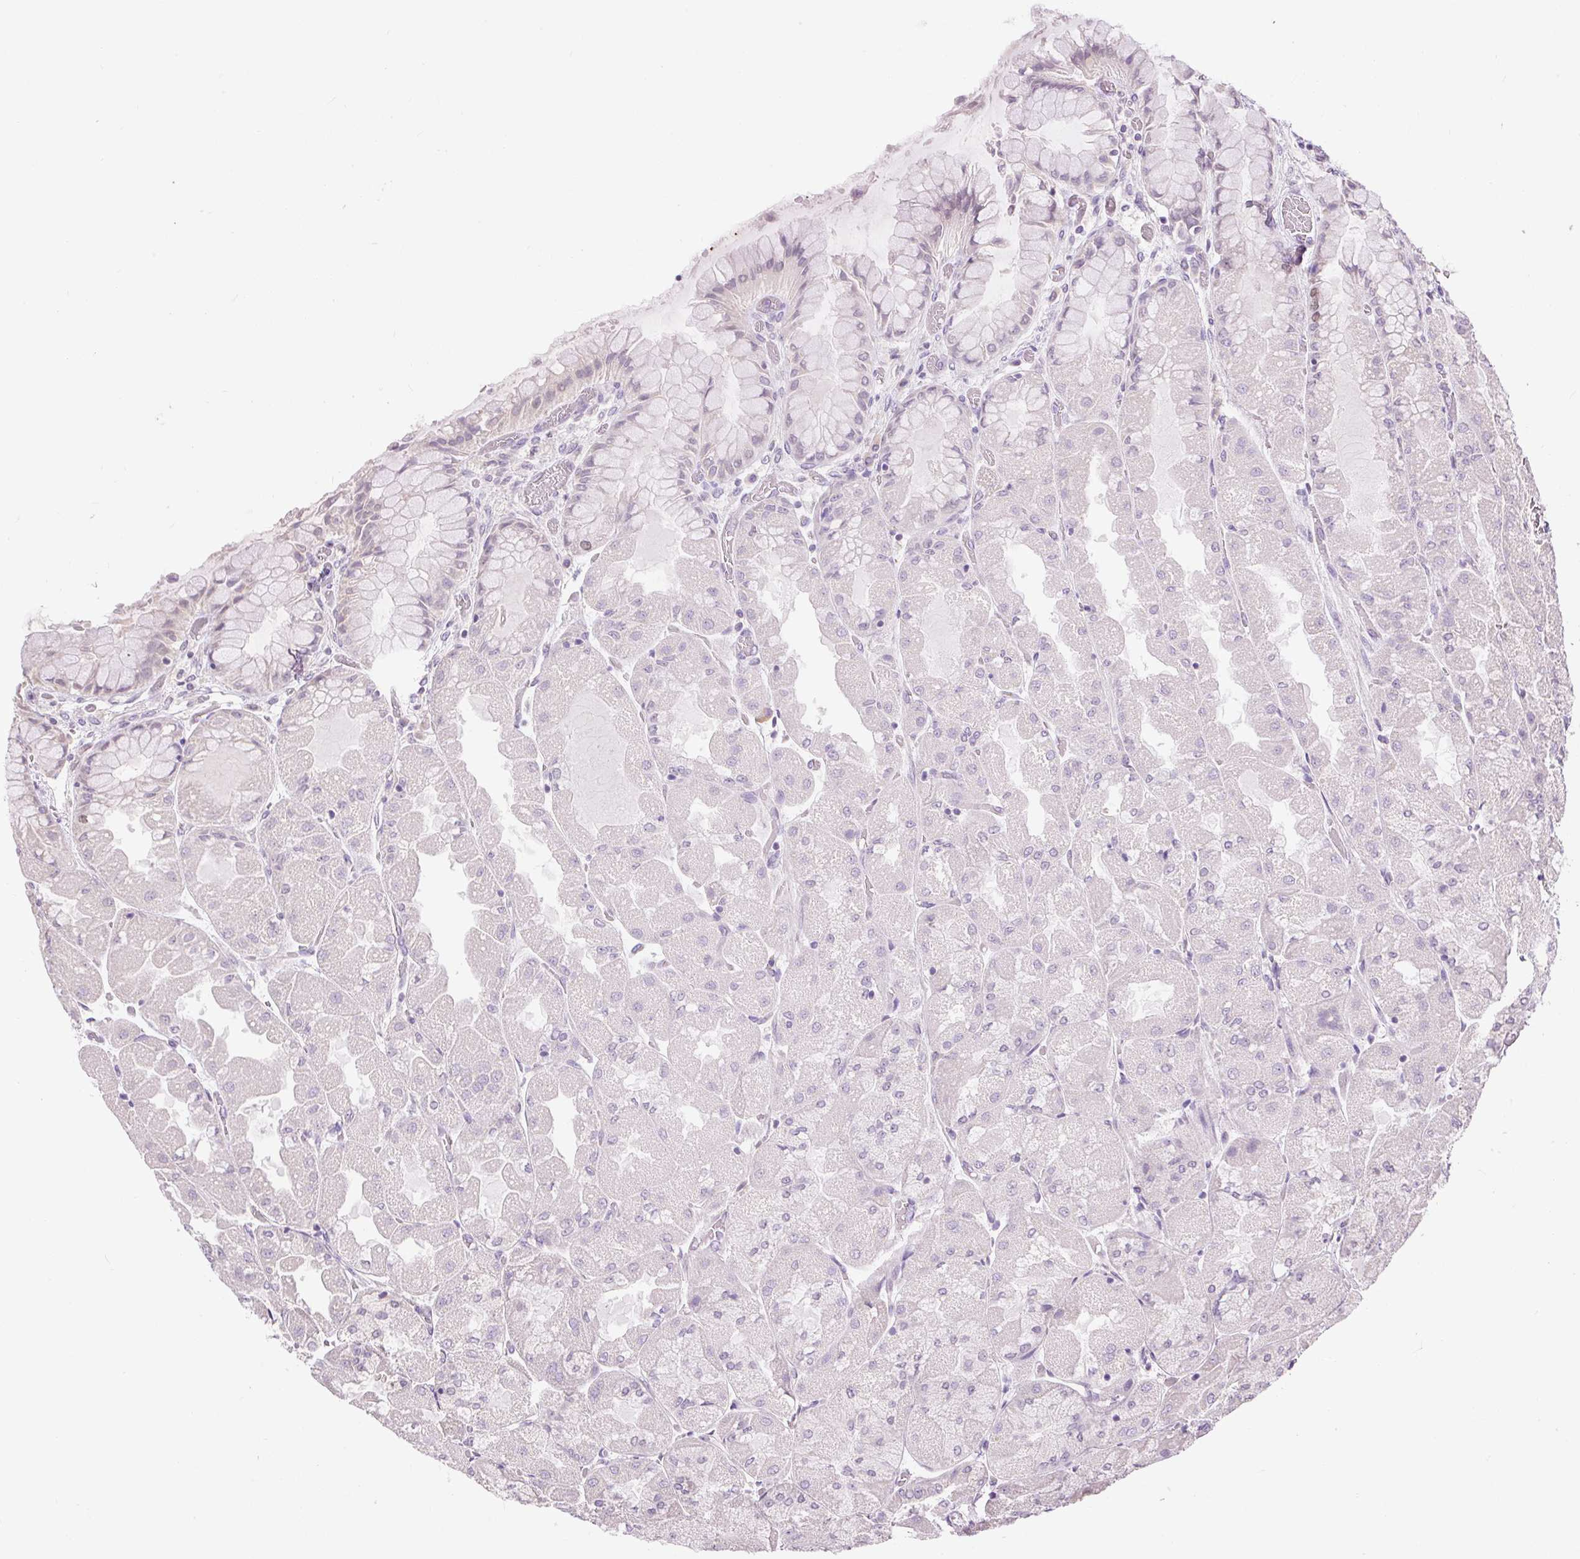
{"staining": {"intensity": "weak", "quantity": "<25%", "location": "nuclear"}, "tissue": "stomach", "cell_type": "Glandular cells", "image_type": "normal", "snomed": [{"axis": "morphology", "description": "Normal tissue, NOS"}, {"axis": "topography", "description": "Stomach"}], "caption": "A histopathology image of human stomach is negative for staining in glandular cells. (DAB (3,3'-diaminobenzidine) immunohistochemistry visualized using brightfield microscopy, high magnification).", "gene": "RACGAP1", "patient": {"sex": "female", "age": 61}}